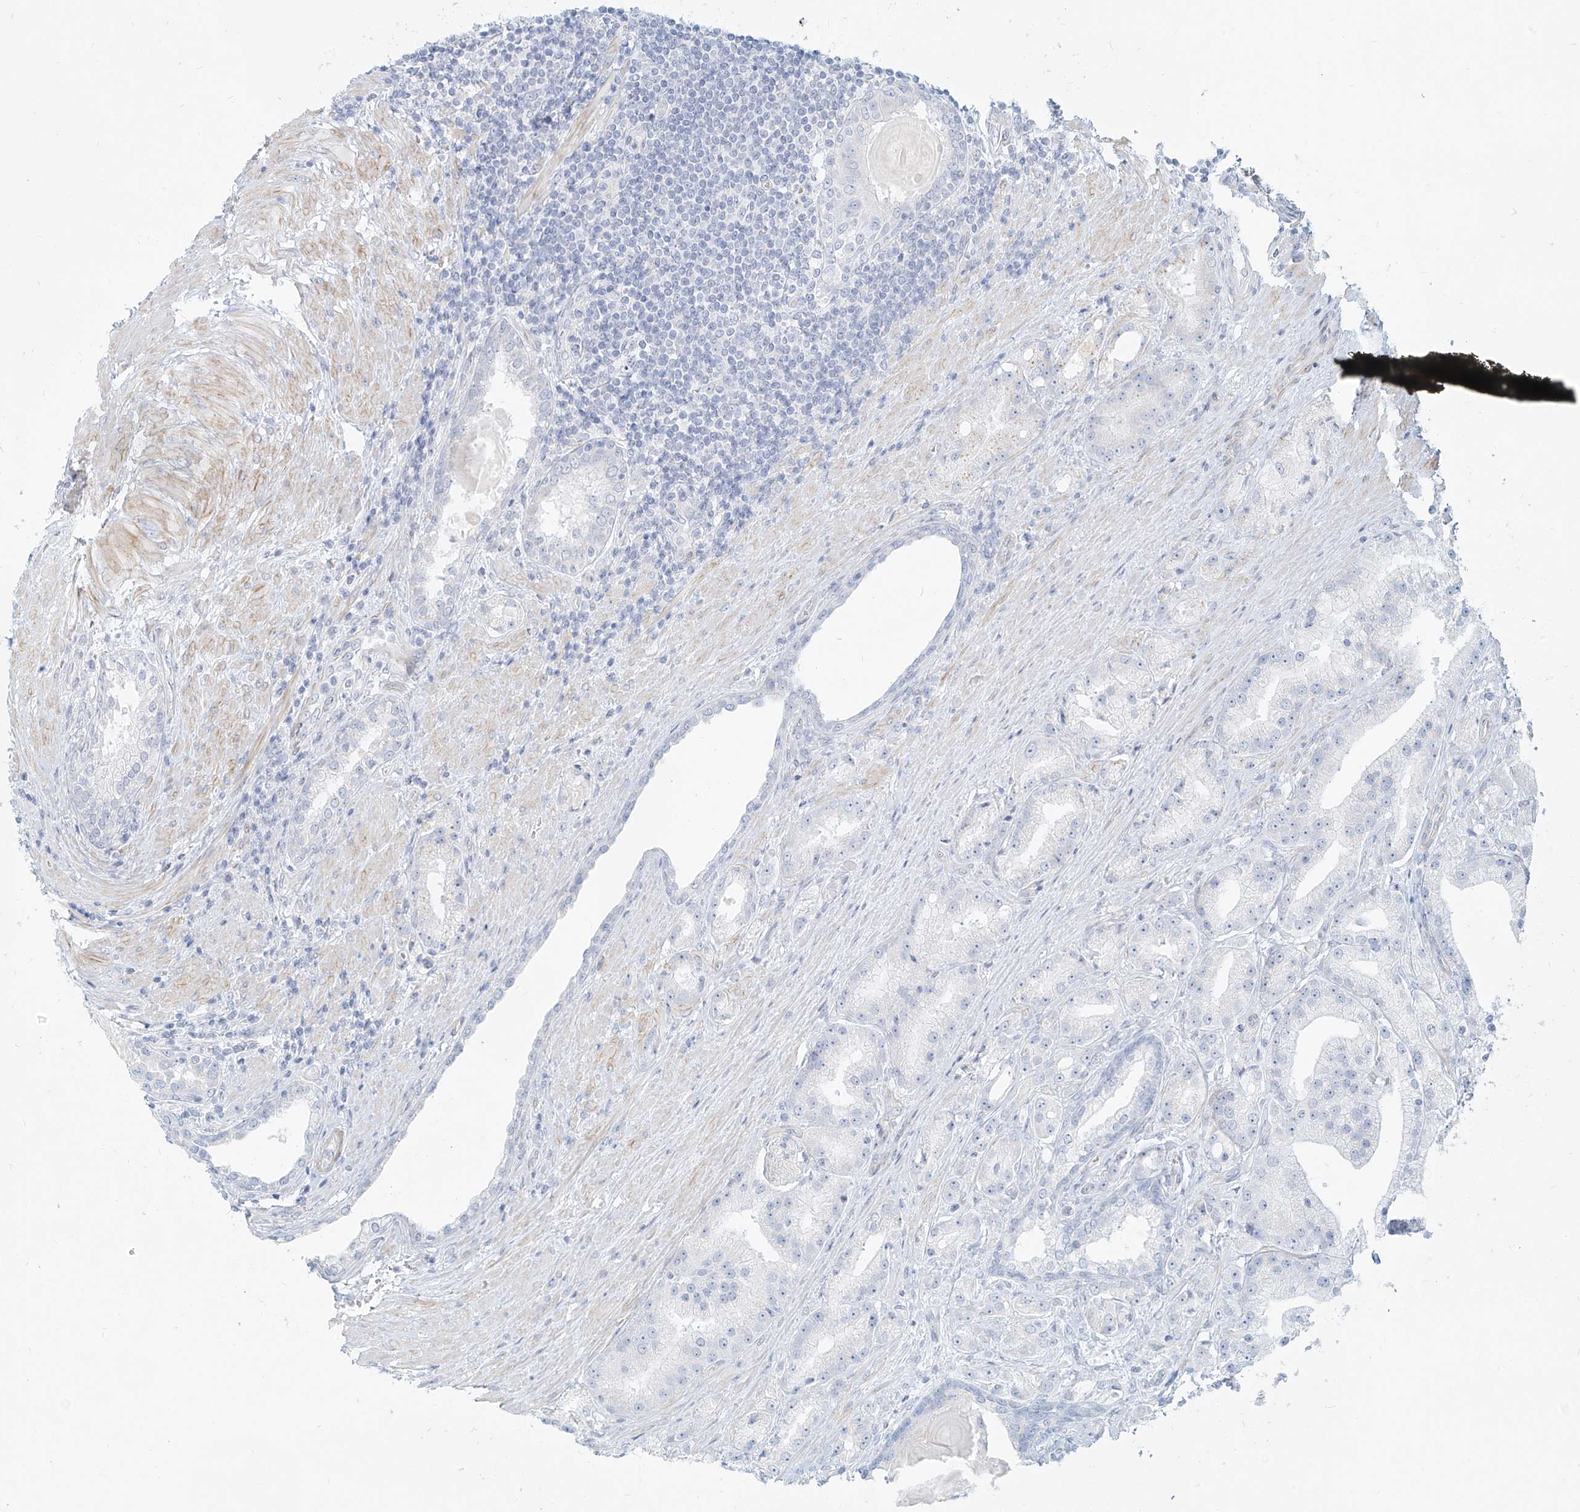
{"staining": {"intensity": "negative", "quantity": "none", "location": "none"}, "tissue": "prostate cancer", "cell_type": "Tumor cells", "image_type": "cancer", "snomed": [{"axis": "morphology", "description": "Adenocarcinoma, Low grade"}, {"axis": "topography", "description": "Prostate"}], "caption": "High magnification brightfield microscopy of prostate low-grade adenocarcinoma stained with DAB (brown) and counterstained with hematoxylin (blue): tumor cells show no significant positivity.", "gene": "ITPKB", "patient": {"sex": "male", "age": 67}}